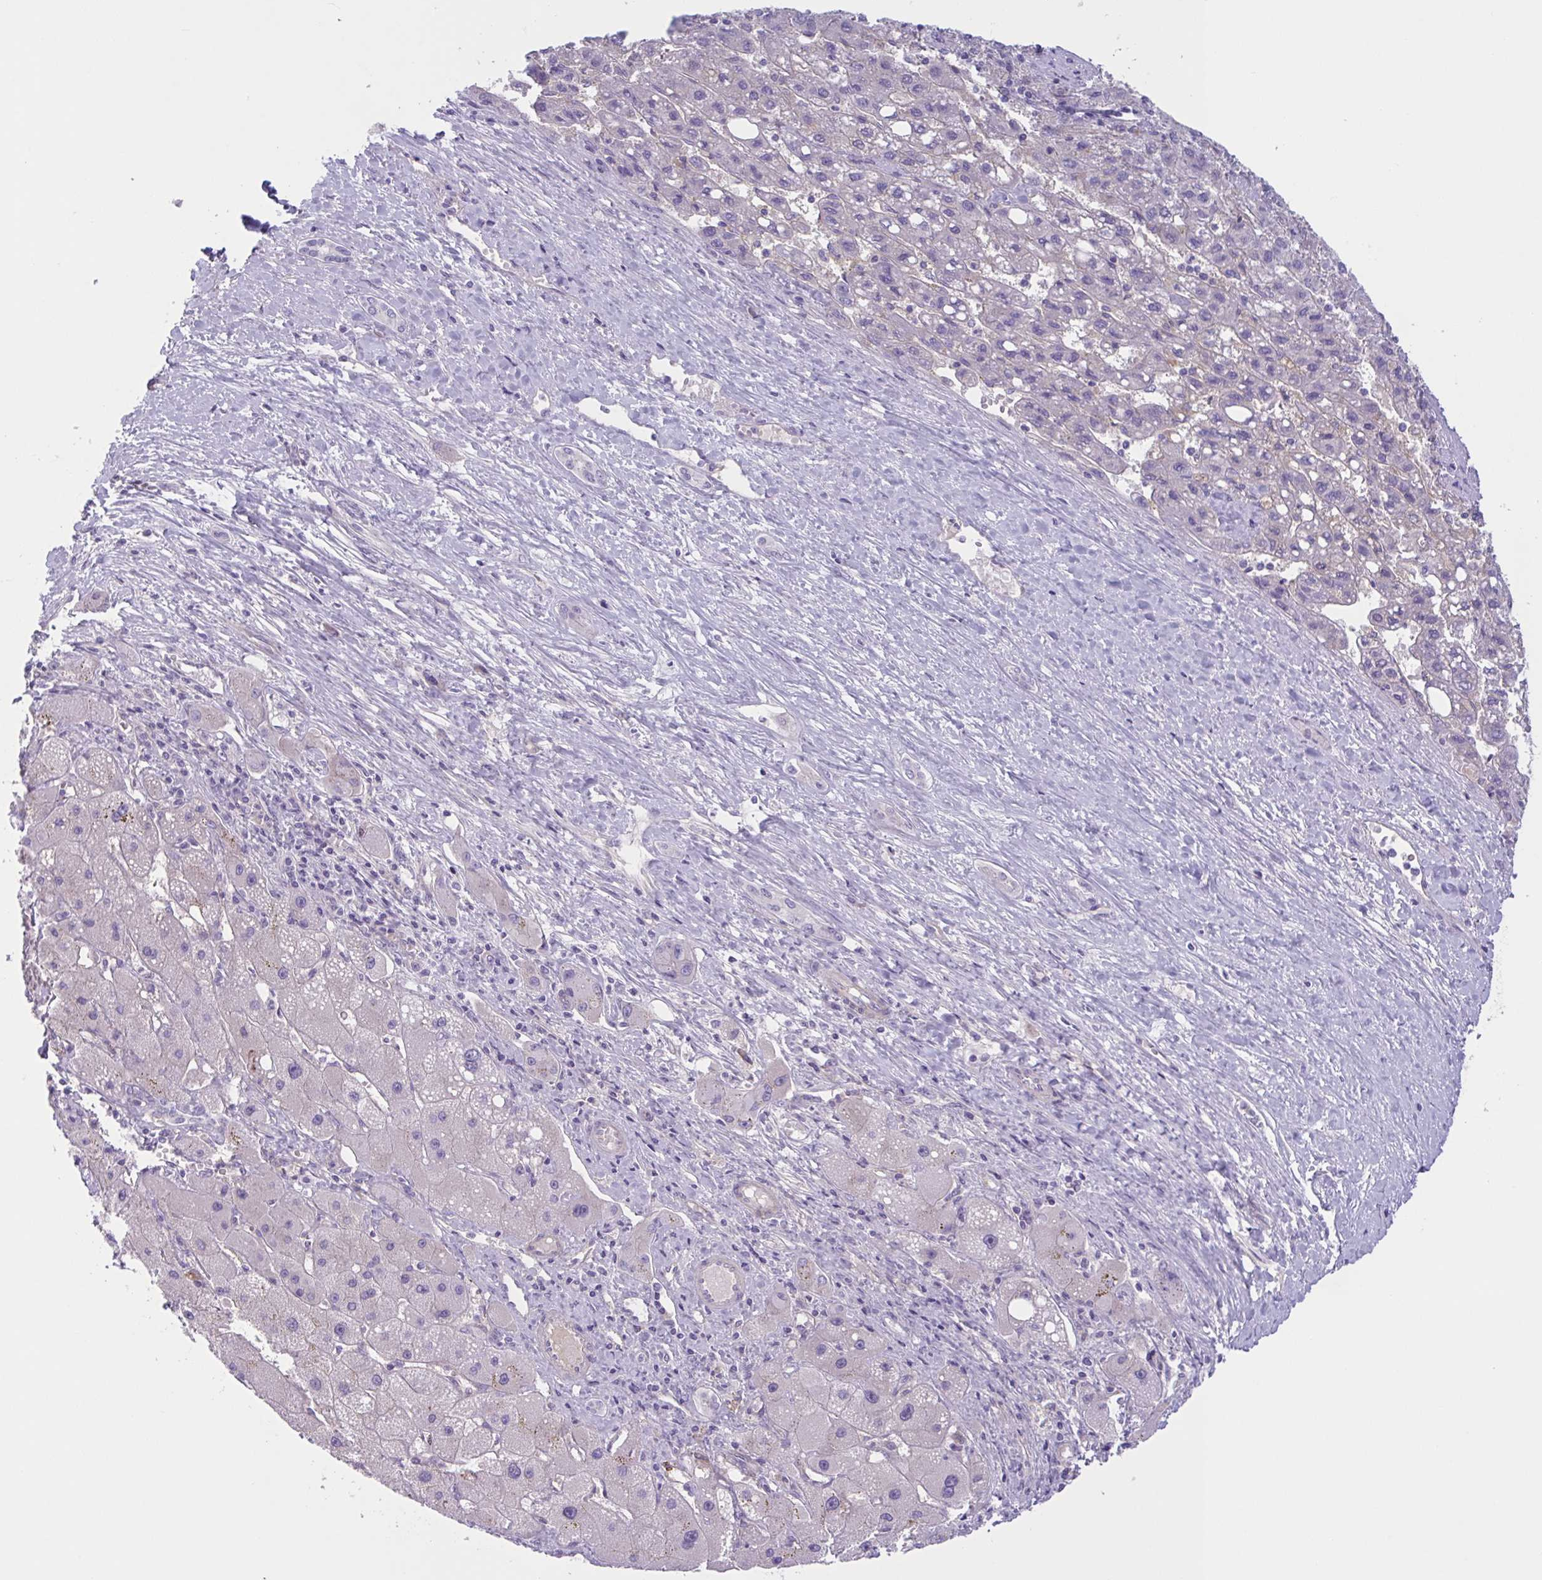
{"staining": {"intensity": "negative", "quantity": "none", "location": "none"}, "tissue": "liver cancer", "cell_type": "Tumor cells", "image_type": "cancer", "snomed": [{"axis": "morphology", "description": "Carcinoma, Hepatocellular, NOS"}, {"axis": "topography", "description": "Liver"}], "caption": "Image shows no significant protein staining in tumor cells of hepatocellular carcinoma (liver). (DAB (3,3'-diaminobenzidine) immunohistochemistry with hematoxylin counter stain).", "gene": "TTC7B", "patient": {"sex": "female", "age": 82}}